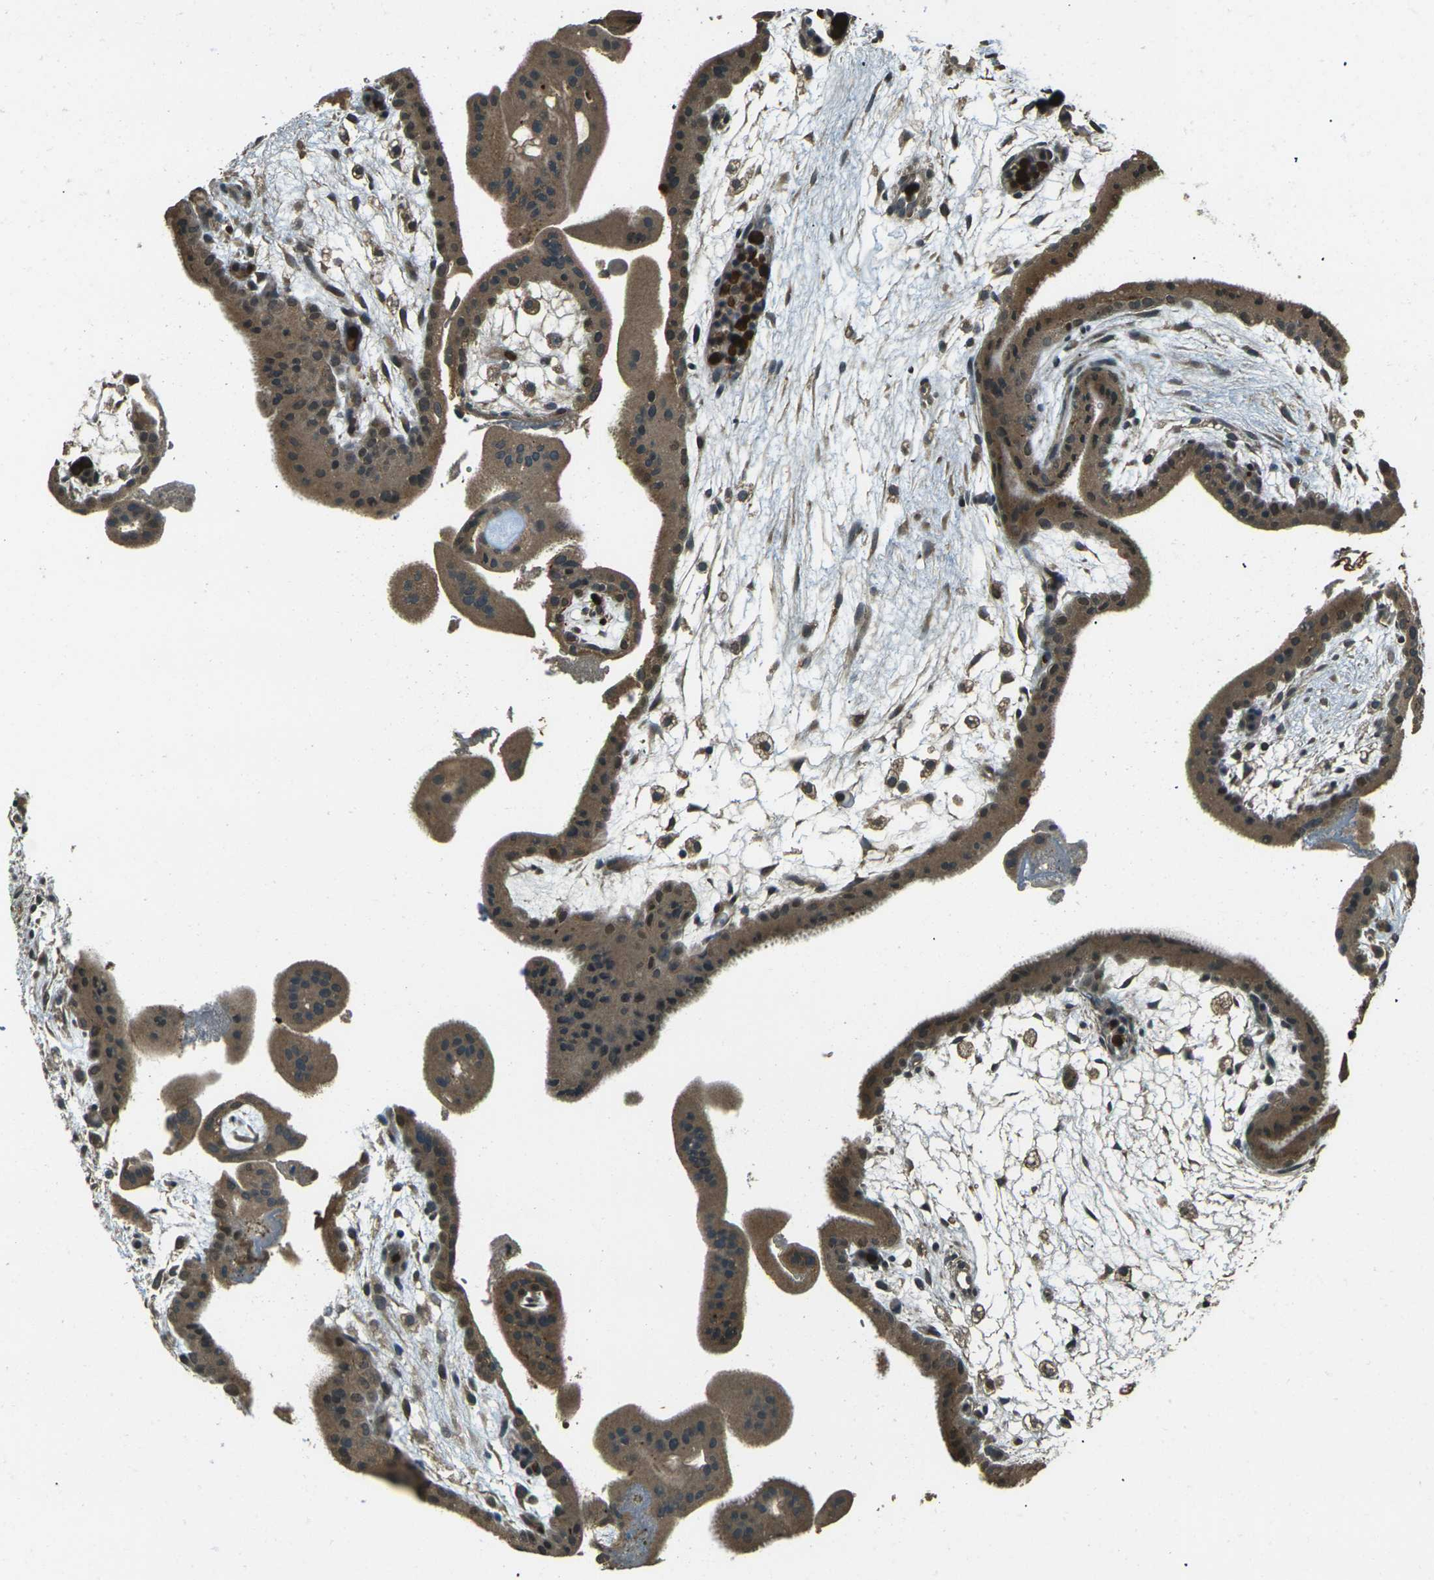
{"staining": {"intensity": "strong", "quantity": ">75%", "location": "cytoplasmic/membranous"}, "tissue": "placenta", "cell_type": "Decidual cells", "image_type": "normal", "snomed": [{"axis": "morphology", "description": "Normal tissue, NOS"}, {"axis": "topography", "description": "Placenta"}], "caption": "A high amount of strong cytoplasmic/membranous staining is present in about >75% of decidual cells in normal placenta. (DAB (3,3'-diaminobenzidine) IHC with brightfield microscopy, high magnification).", "gene": "TOR1A", "patient": {"sex": "female", "age": 35}}